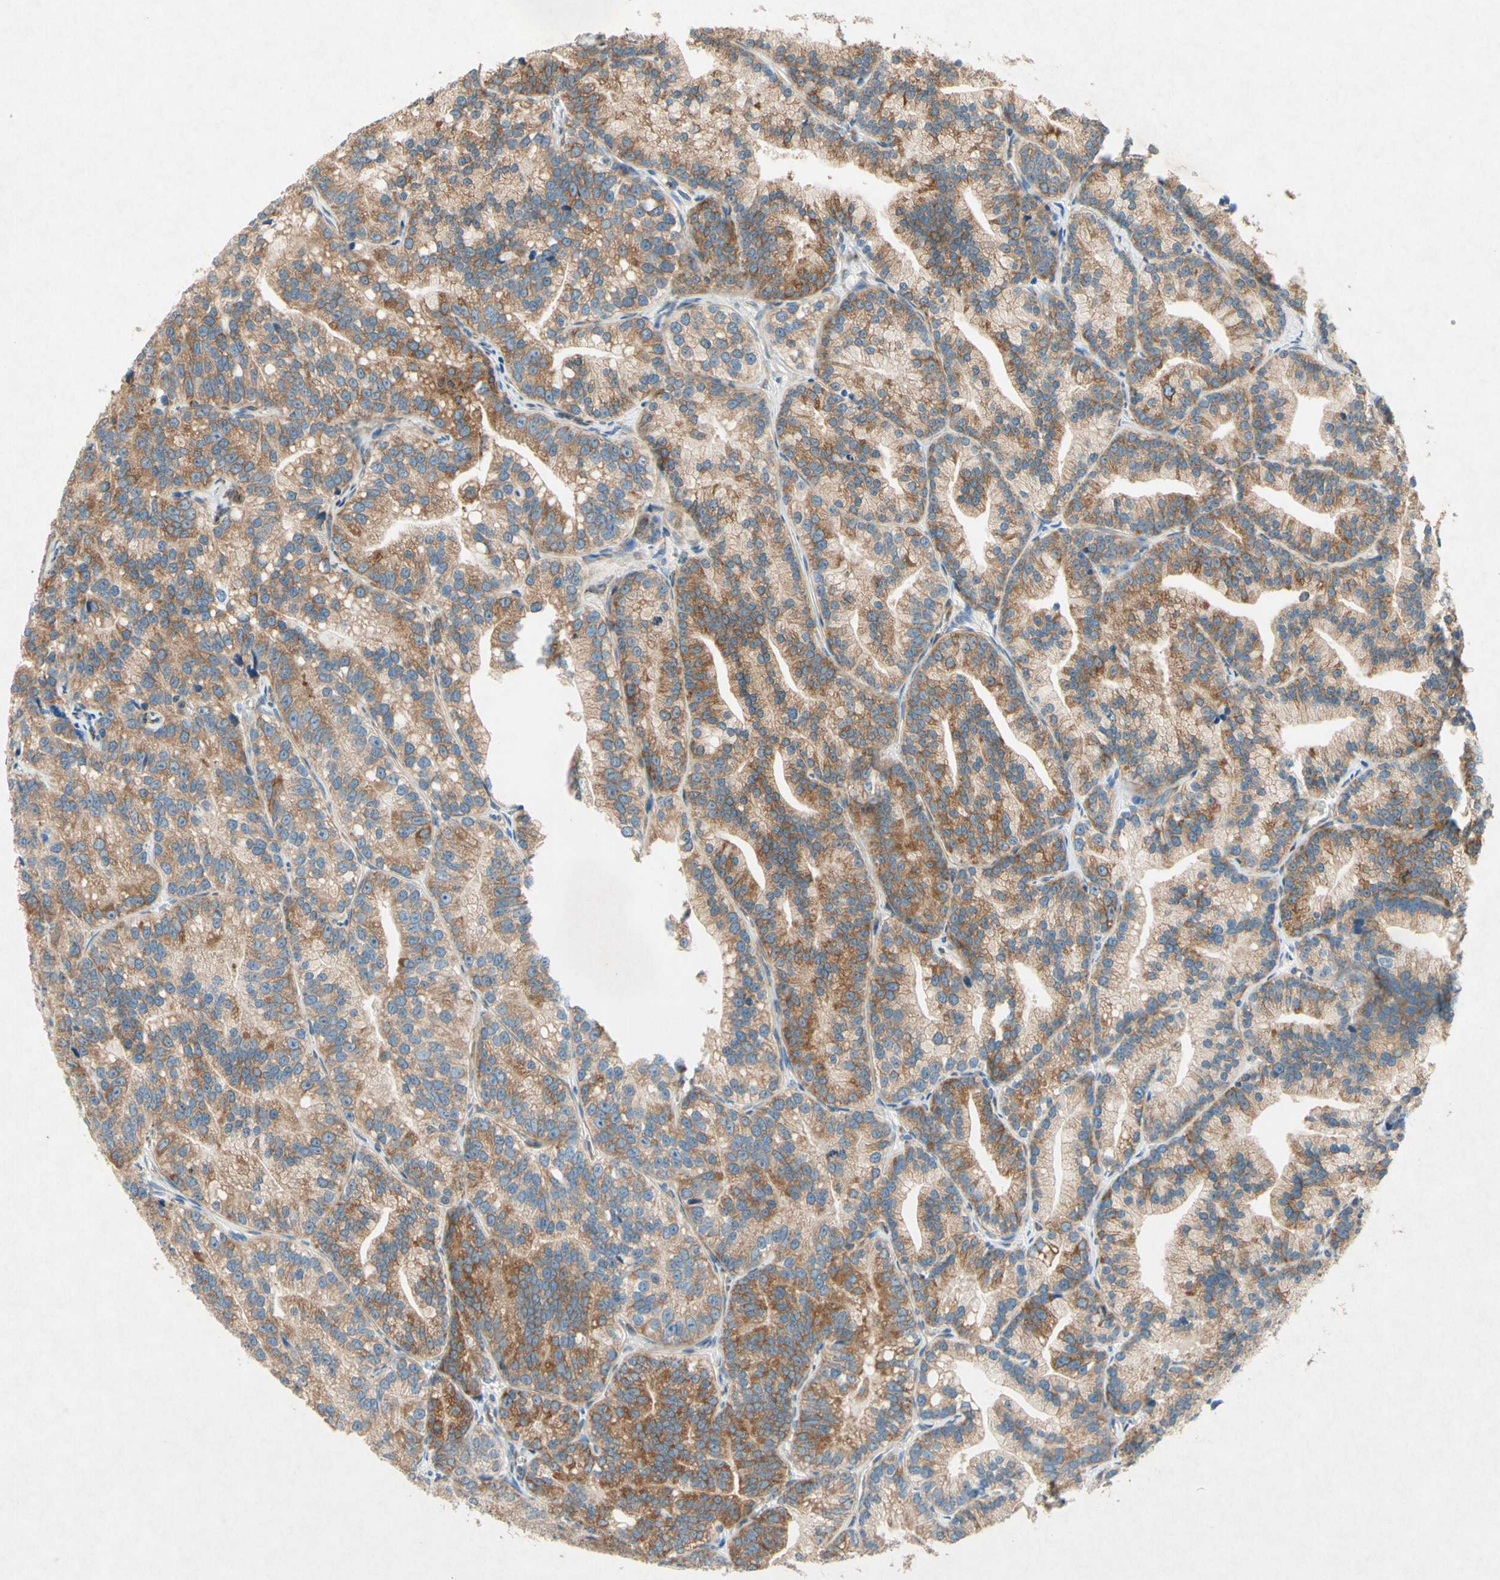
{"staining": {"intensity": "moderate", "quantity": "25%-75%", "location": "cytoplasmic/membranous"}, "tissue": "prostate cancer", "cell_type": "Tumor cells", "image_type": "cancer", "snomed": [{"axis": "morphology", "description": "Adenocarcinoma, Low grade"}, {"axis": "topography", "description": "Prostate"}], "caption": "Prostate cancer (adenocarcinoma (low-grade)) stained for a protein (brown) shows moderate cytoplasmic/membranous positive positivity in approximately 25%-75% of tumor cells.", "gene": "PABPC1", "patient": {"sex": "male", "age": 89}}